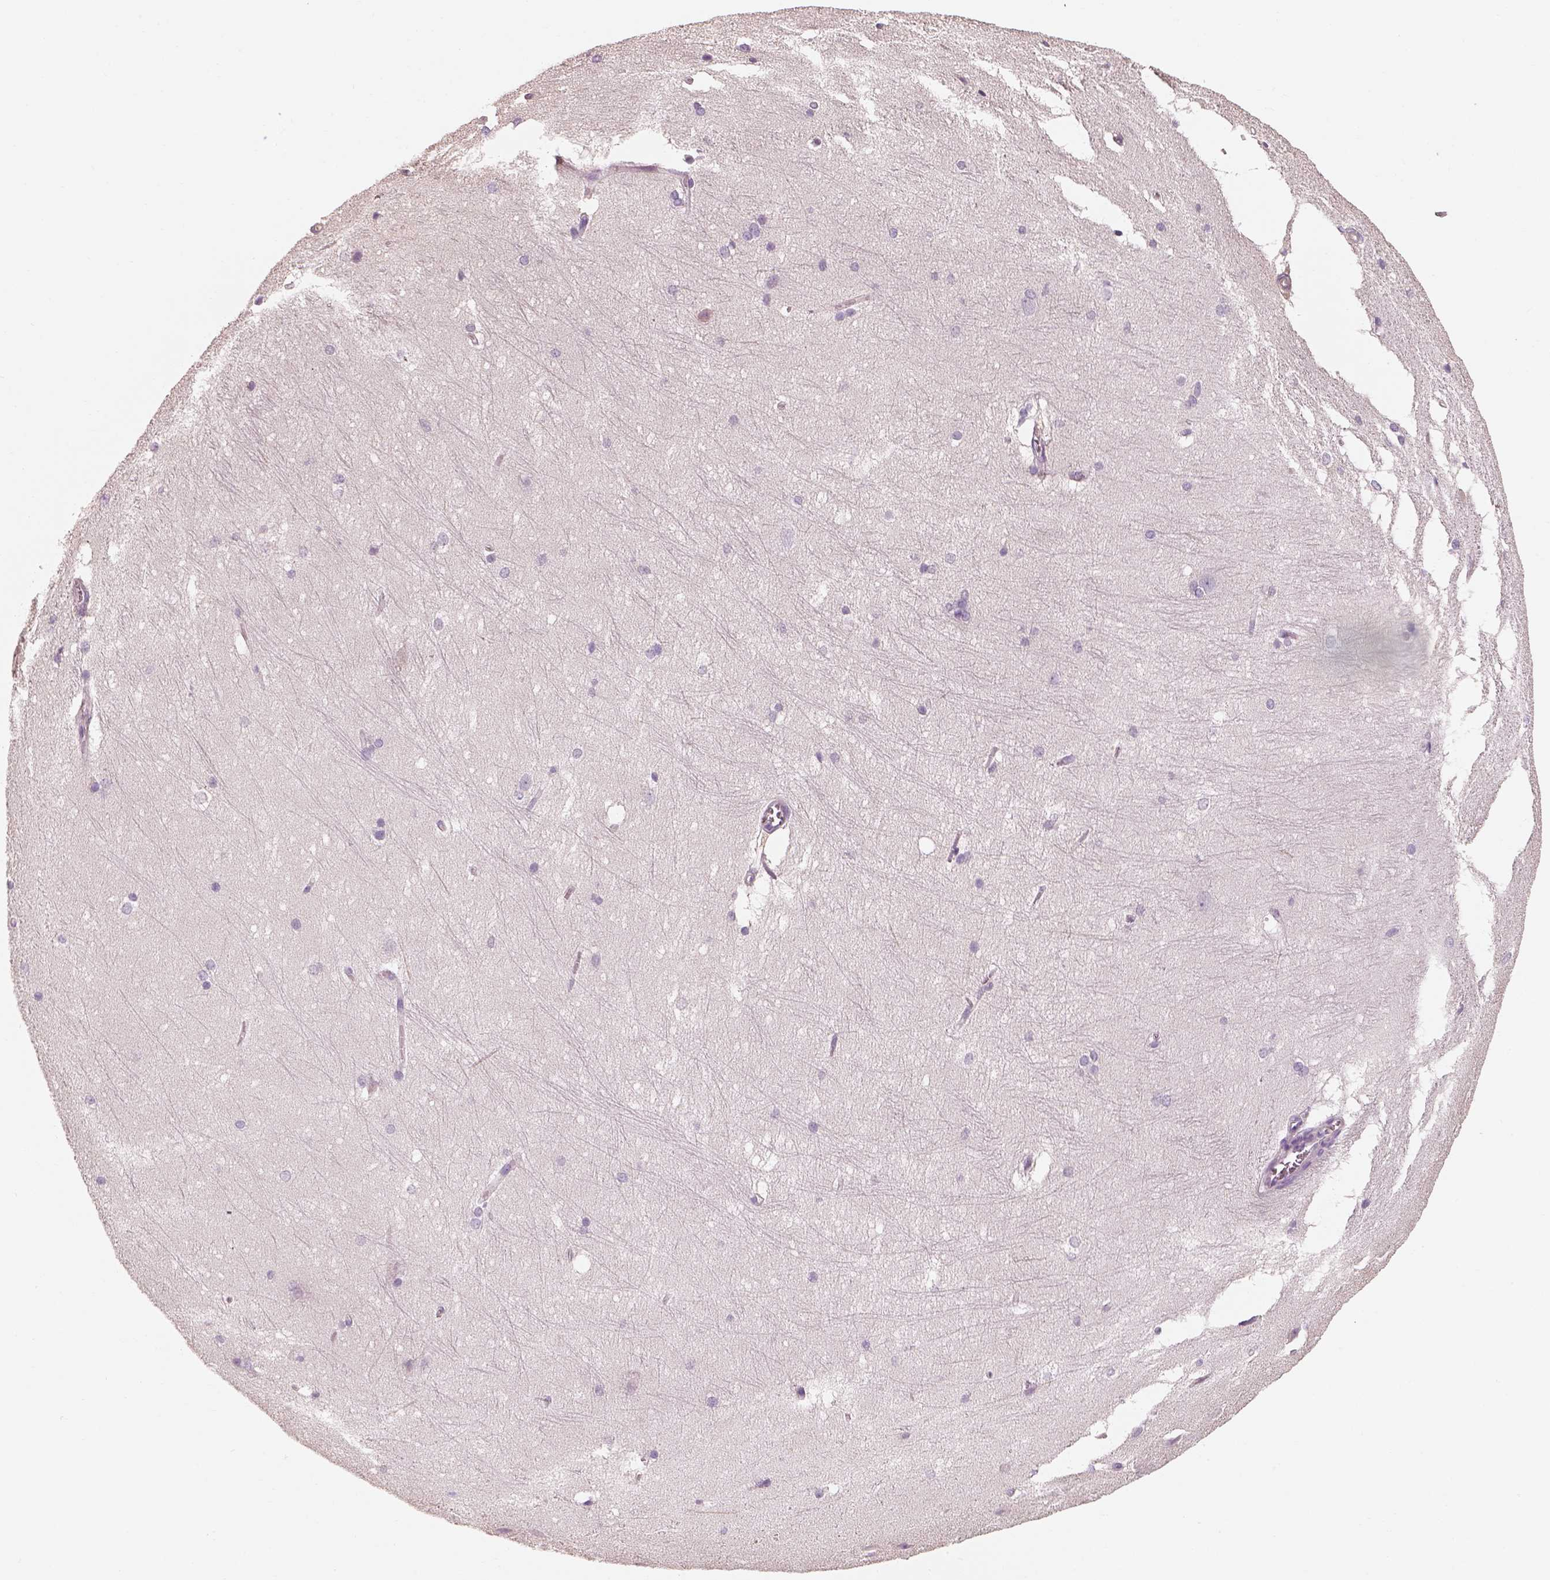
{"staining": {"intensity": "negative", "quantity": "none", "location": "none"}, "tissue": "hippocampus", "cell_type": "Glial cells", "image_type": "normal", "snomed": [{"axis": "morphology", "description": "Normal tissue, NOS"}, {"axis": "topography", "description": "Cerebral cortex"}, {"axis": "topography", "description": "Hippocampus"}], "caption": "The photomicrograph demonstrates no significant staining in glial cells of hippocampus. (DAB (3,3'-diaminobenzidine) immunohistochemistry, high magnification).", "gene": "OTUD6A", "patient": {"sex": "female", "age": 19}}